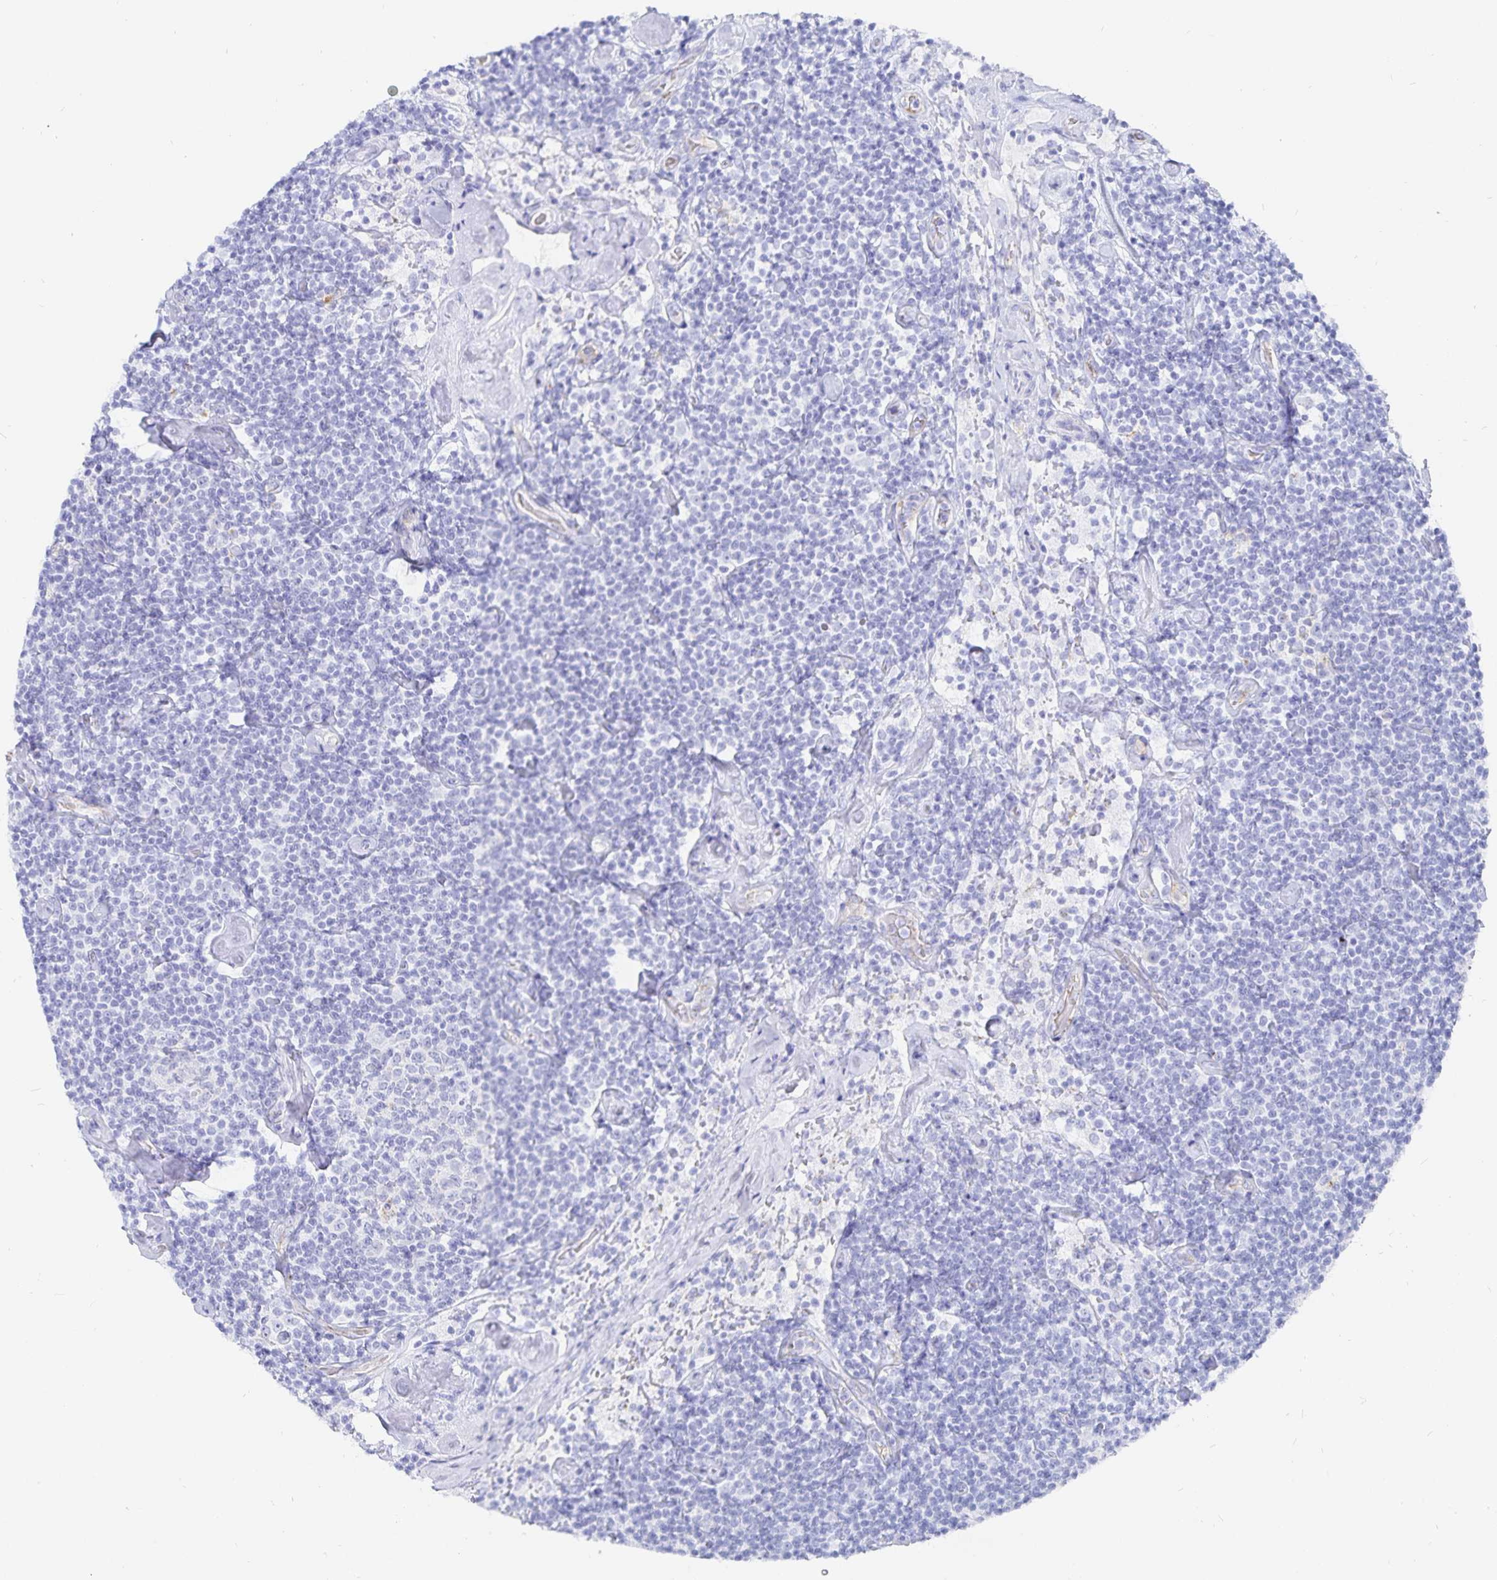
{"staining": {"intensity": "negative", "quantity": "none", "location": "none"}, "tissue": "lymphoma", "cell_type": "Tumor cells", "image_type": "cancer", "snomed": [{"axis": "morphology", "description": "Malignant lymphoma, non-Hodgkin's type, Low grade"}, {"axis": "topography", "description": "Lymph node"}], "caption": "This is a image of IHC staining of lymphoma, which shows no positivity in tumor cells.", "gene": "INSL5", "patient": {"sex": "male", "age": 81}}